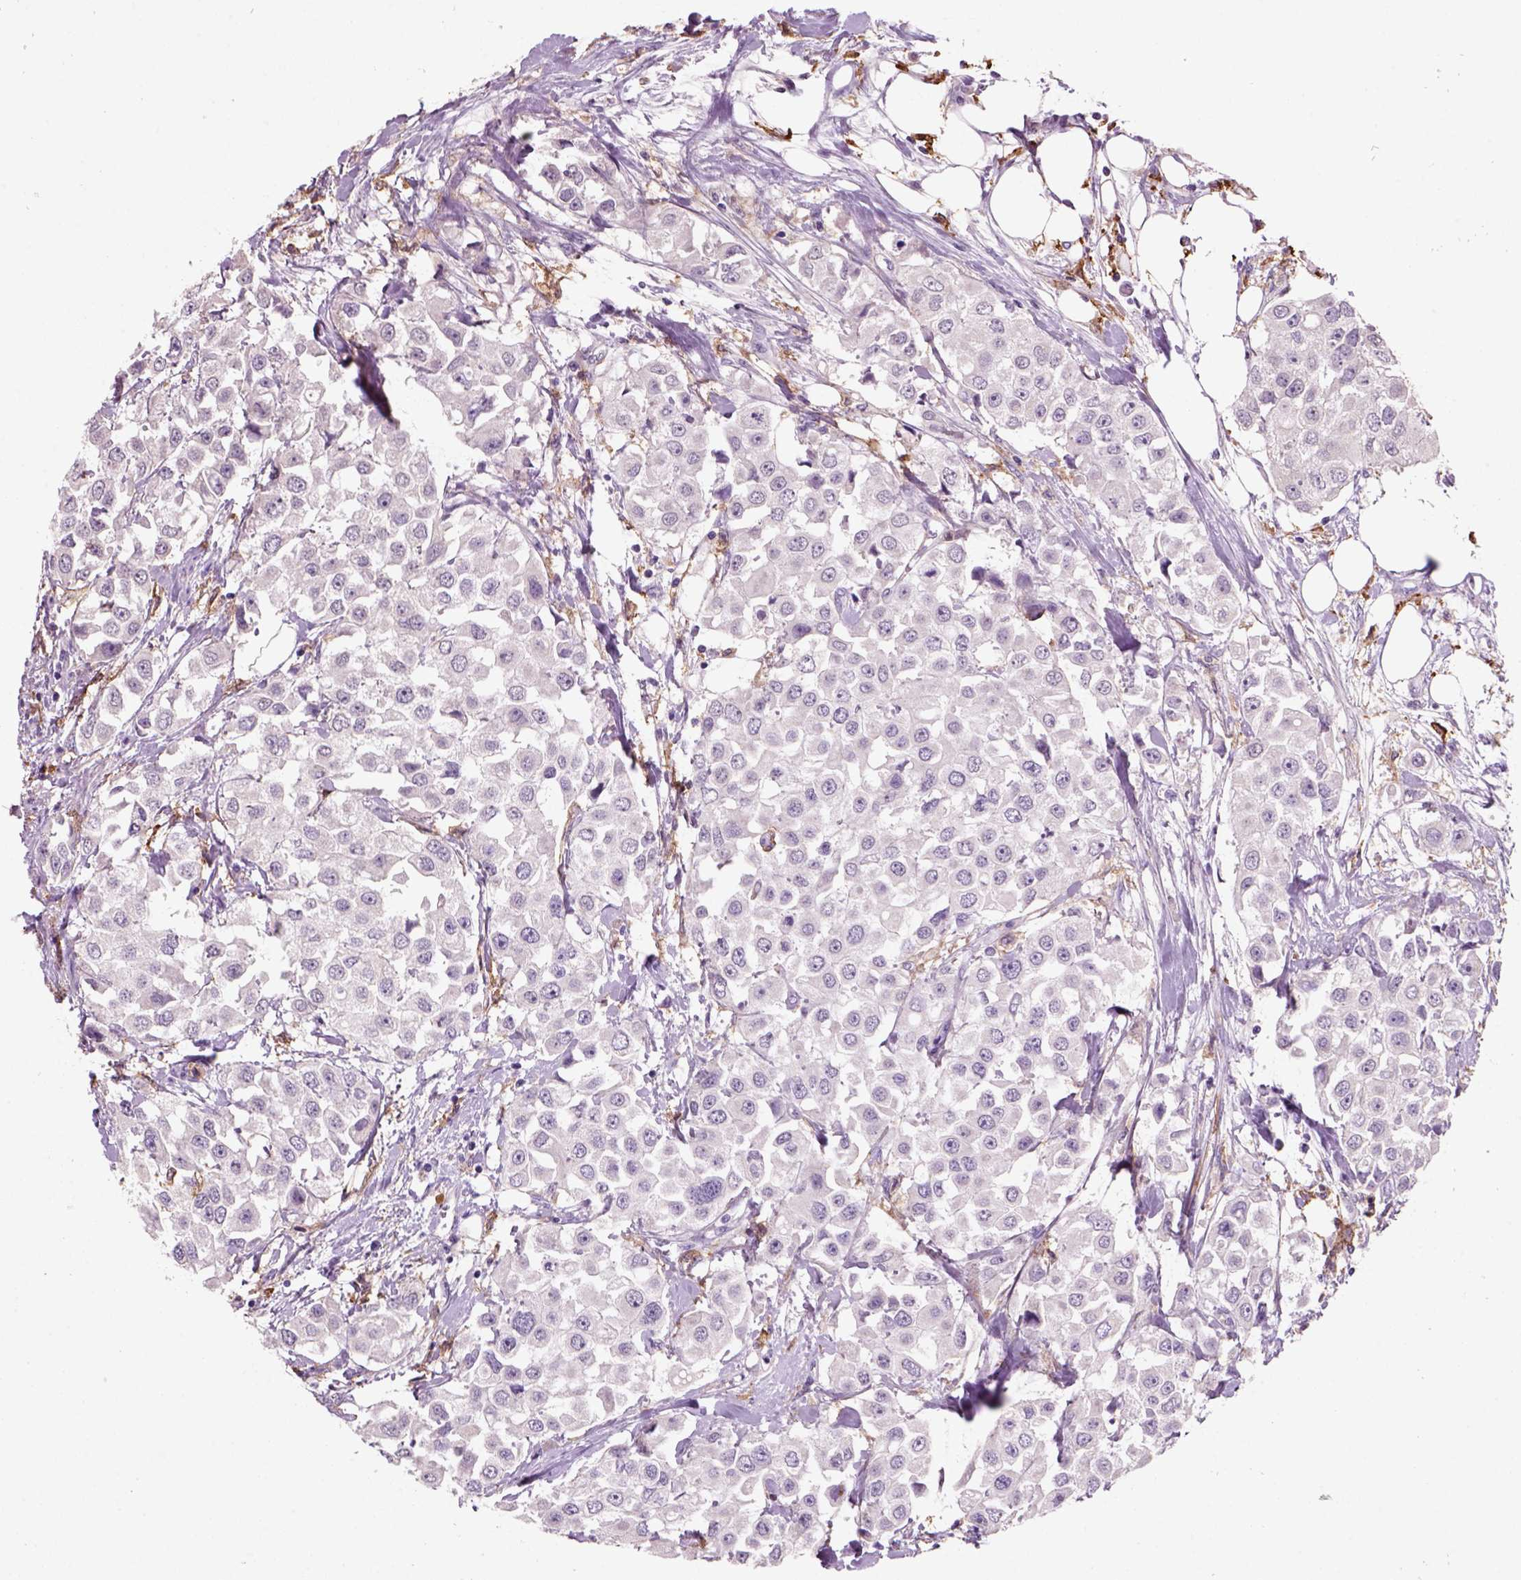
{"staining": {"intensity": "negative", "quantity": "none", "location": "none"}, "tissue": "urothelial cancer", "cell_type": "Tumor cells", "image_type": "cancer", "snomed": [{"axis": "morphology", "description": "Urothelial carcinoma, High grade"}, {"axis": "topography", "description": "Urinary bladder"}], "caption": "This photomicrograph is of urothelial cancer stained with IHC to label a protein in brown with the nuclei are counter-stained blue. There is no expression in tumor cells.", "gene": "CD14", "patient": {"sex": "female", "age": 64}}